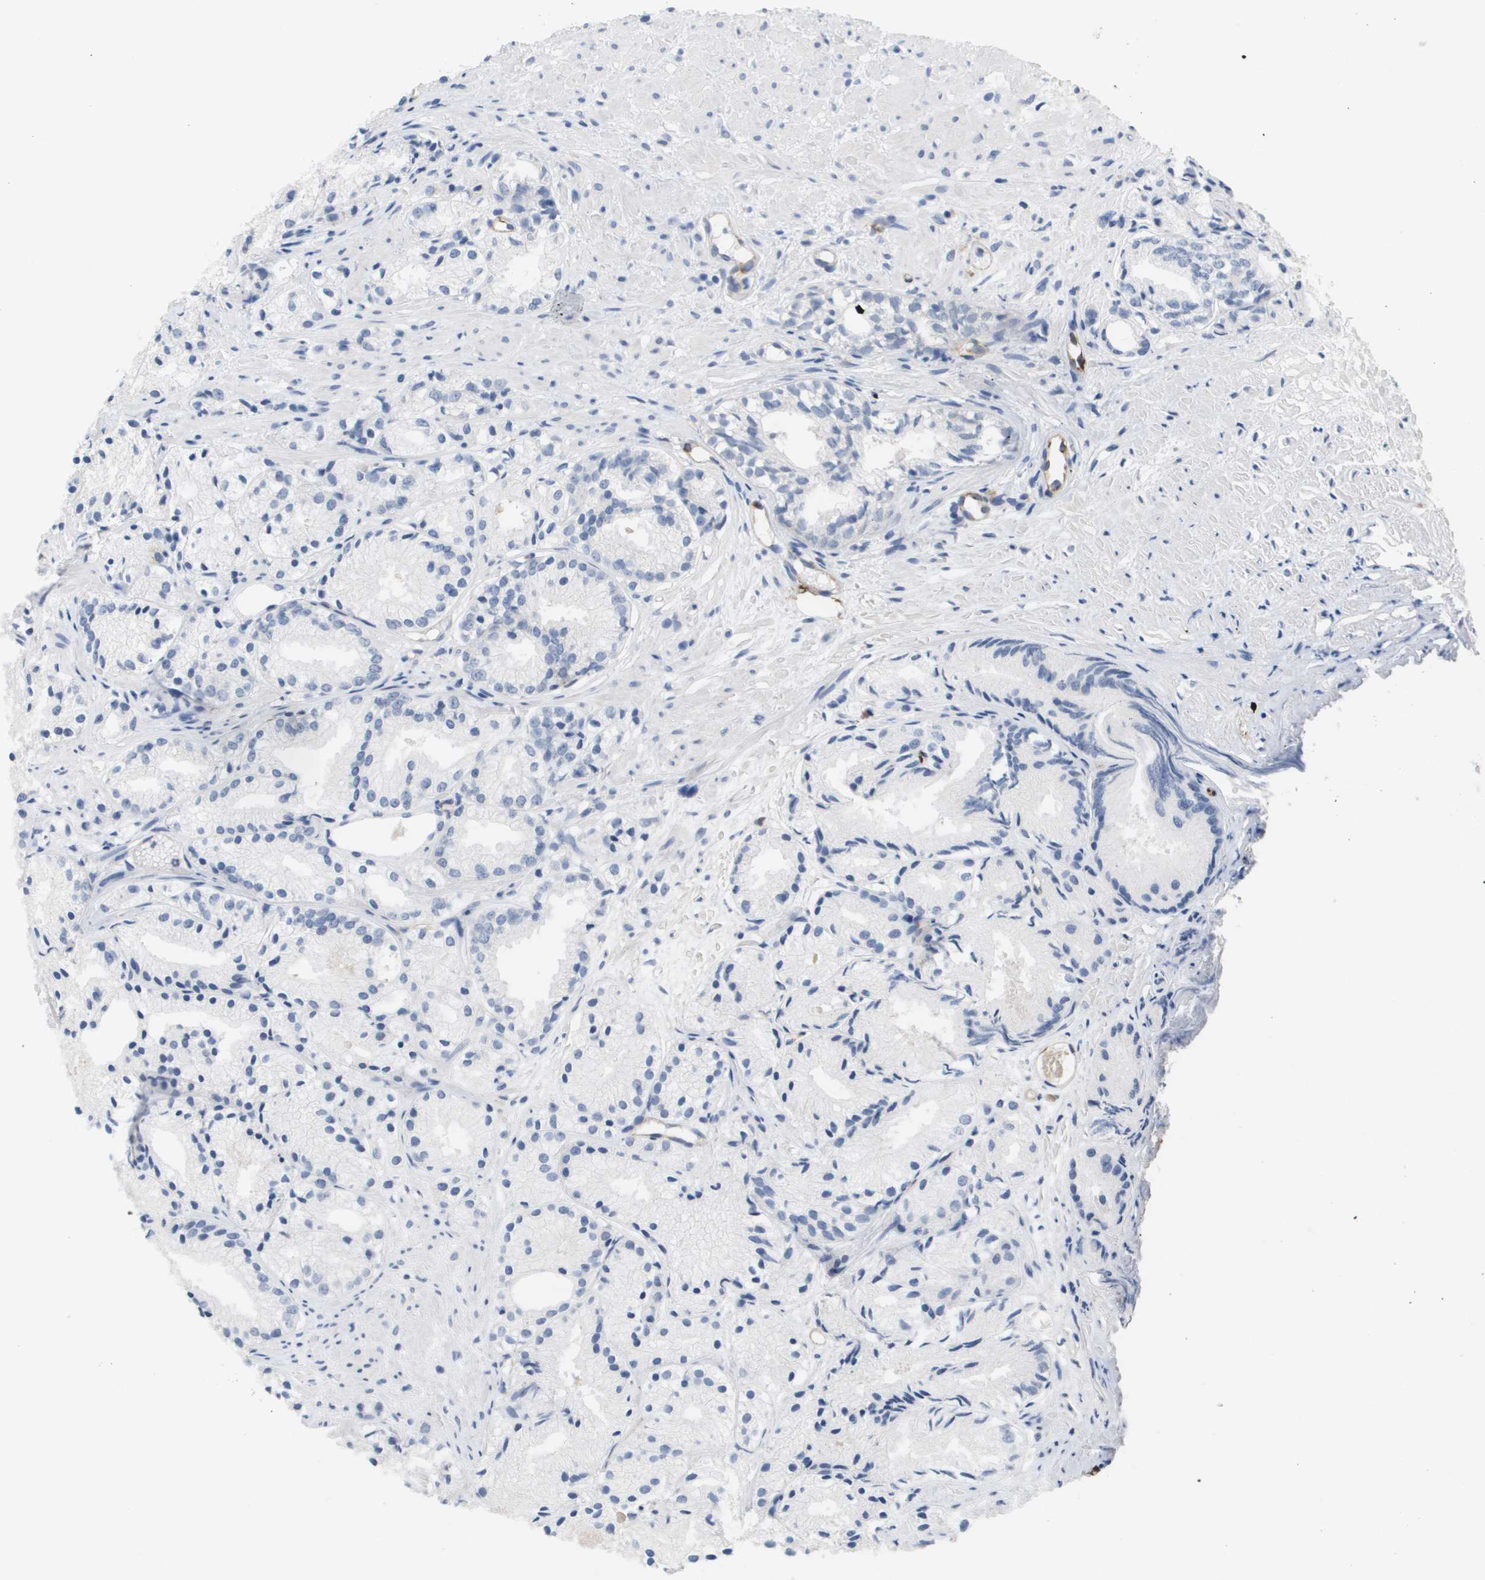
{"staining": {"intensity": "negative", "quantity": "none", "location": "none"}, "tissue": "prostate cancer", "cell_type": "Tumor cells", "image_type": "cancer", "snomed": [{"axis": "morphology", "description": "Adenocarcinoma, Low grade"}, {"axis": "topography", "description": "Prostate"}], "caption": "This is an immunohistochemistry (IHC) photomicrograph of prostate cancer (adenocarcinoma (low-grade)). There is no staining in tumor cells.", "gene": "ANGPT2", "patient": {"sex": "male", "age": 72}}